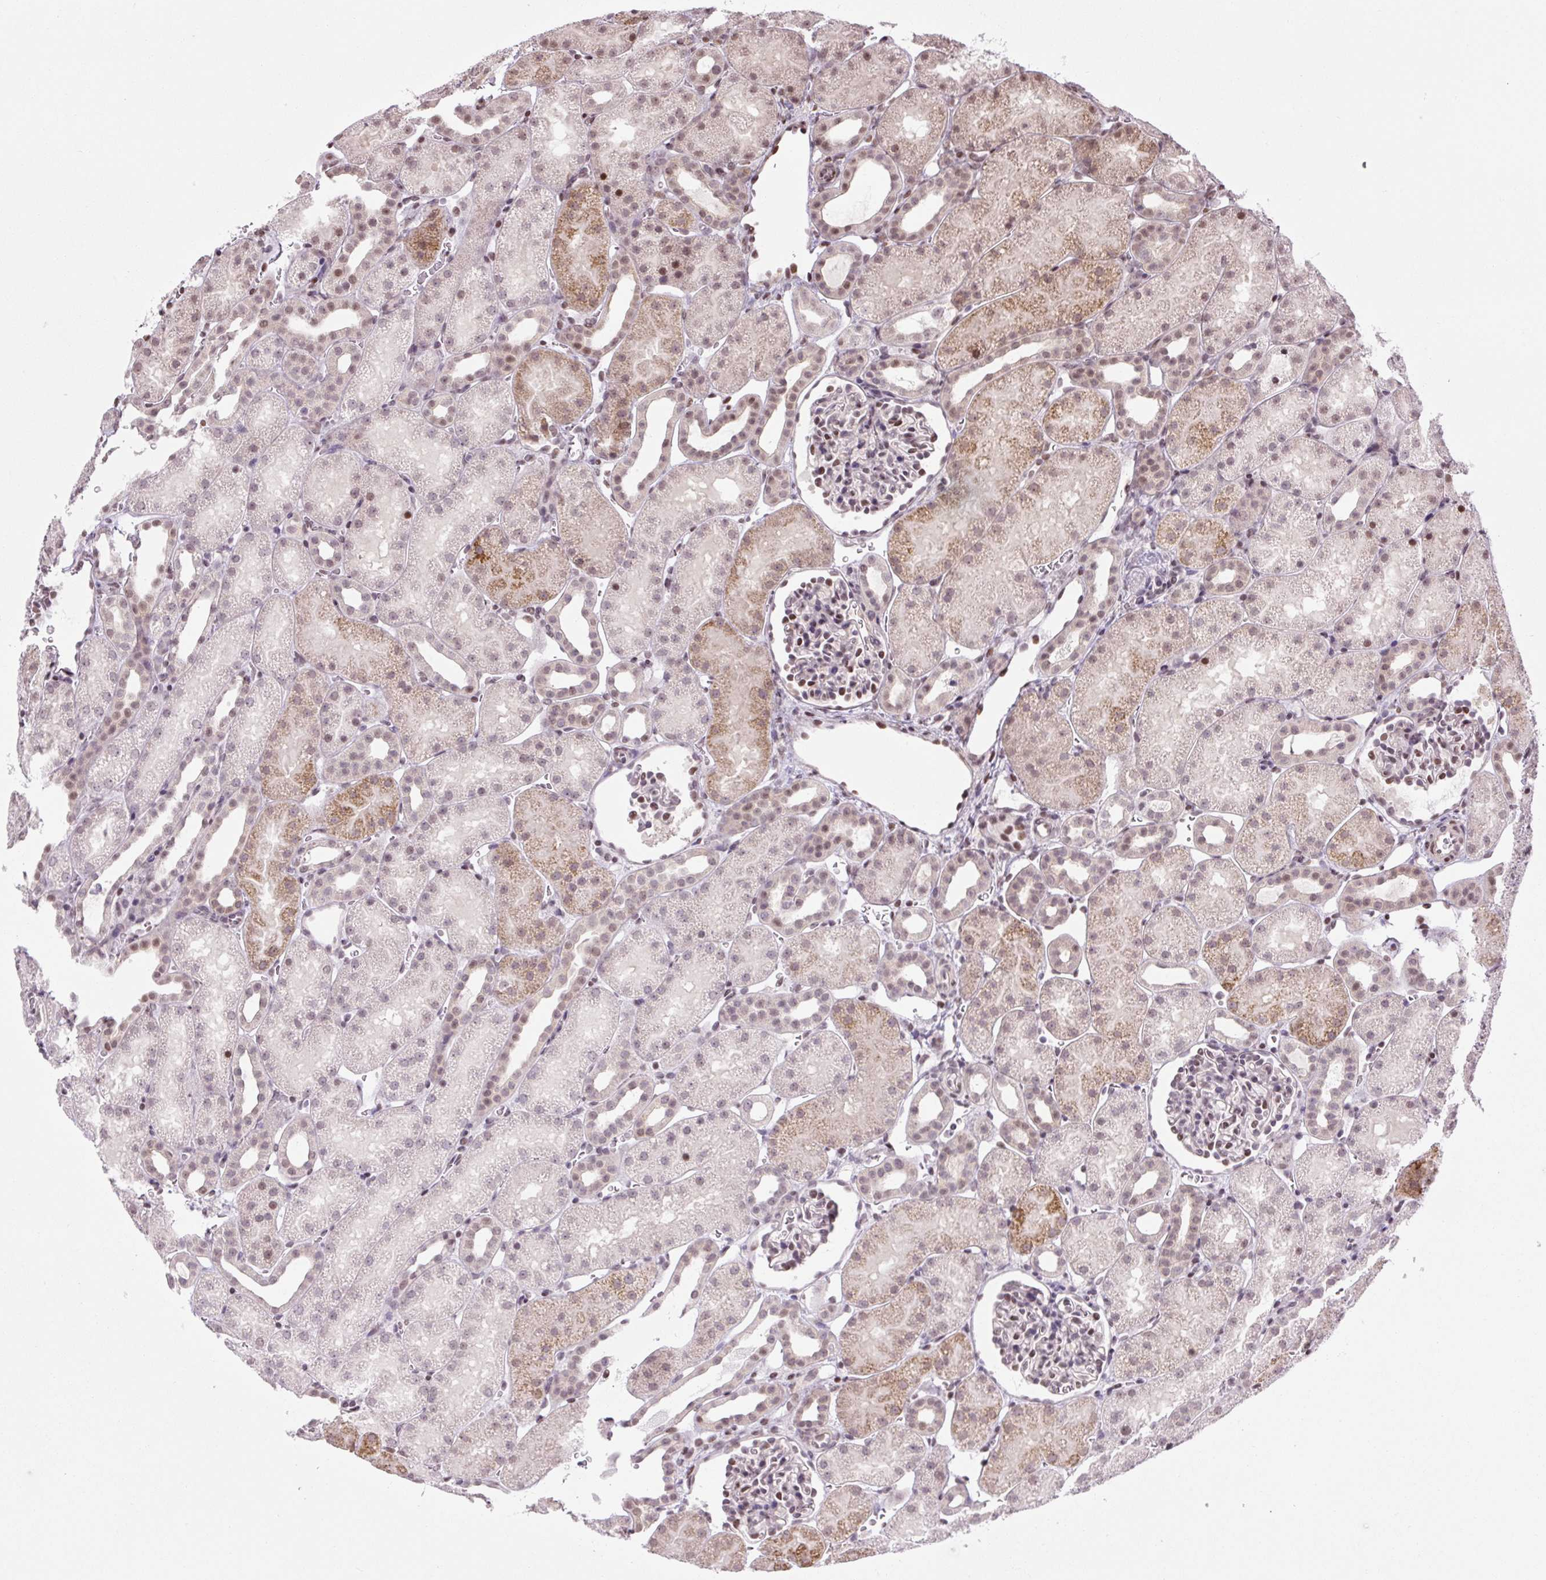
{"staining": {"intensity": "moderate", "quantity": "25%-75%", "location": "nuclear"}, "tissue": "kidney", "cell_type": "Cells in glomeruli", "image_type": "normal", "snomed": [{"axis": "morphology", "description": "Normal tissue, NOS"}, {"axis": "topography", "description": "Kidney"}], "caption": "This micrograph demonstrates IHC staining of benign human kidney, with medium moderate nuclear expression in approximately 25%-75% of cells in glomeruli.", "gene": "TCFL5", "patient": {"sex": "male", "age": 2}}